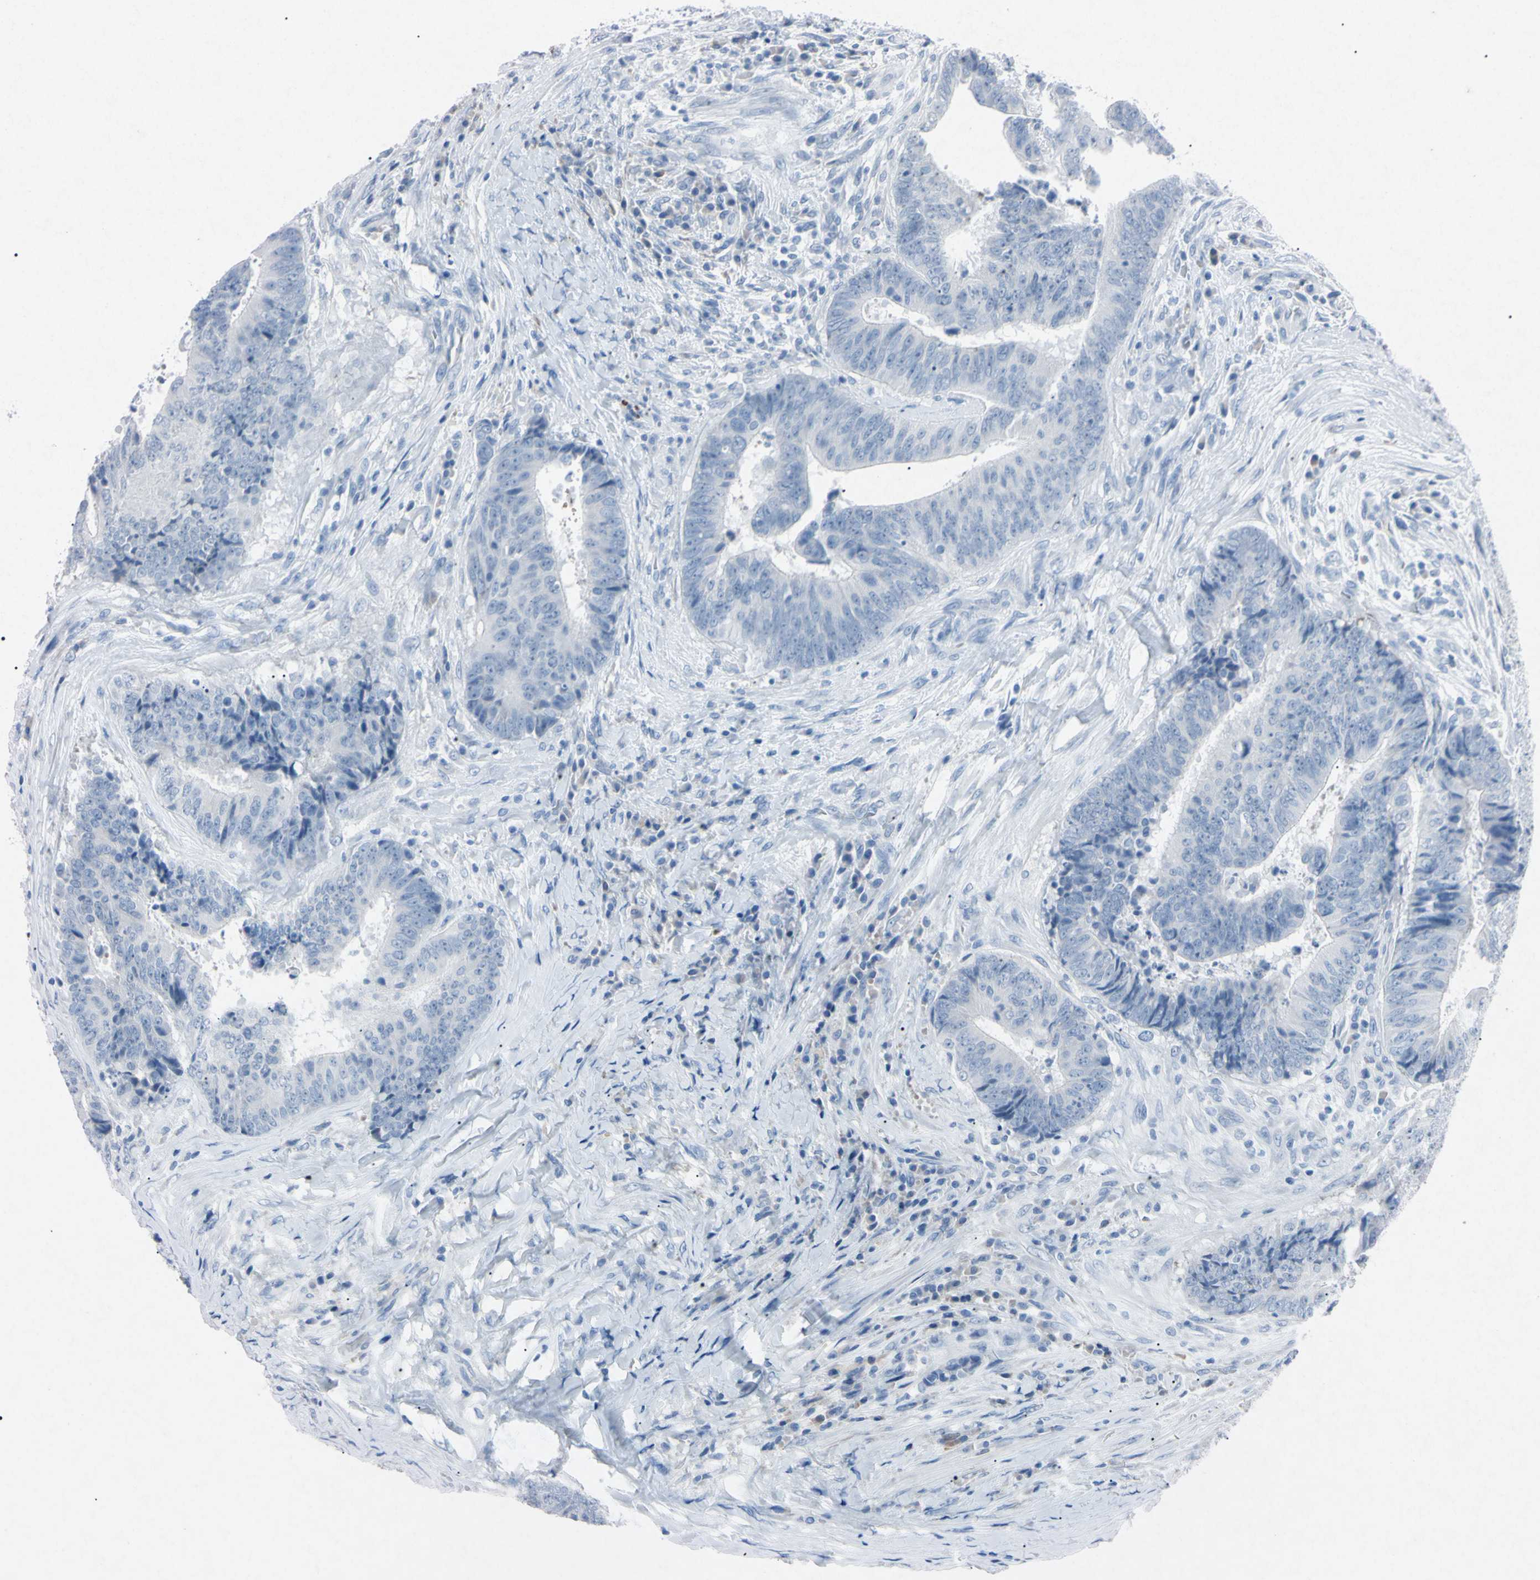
{"staining": {"intensity": "negative", "quantity": "none", "location": "none"}, "tissue": "colorectal cancer", "cell_type": "Tumor cells", "image_type": "cancer", "snomed": [{"axis": "morphology", "description": "Adenocarcinoma, NOS"}, {"axis": "topography", "description": "Rectum"}], "caption": "Colorectal adenocarcinoma was stained to show a protein in brown. There is no significant expression in tumor cells.", "gene": "ELN", "patient": {"sex": "male", "age": 72}}